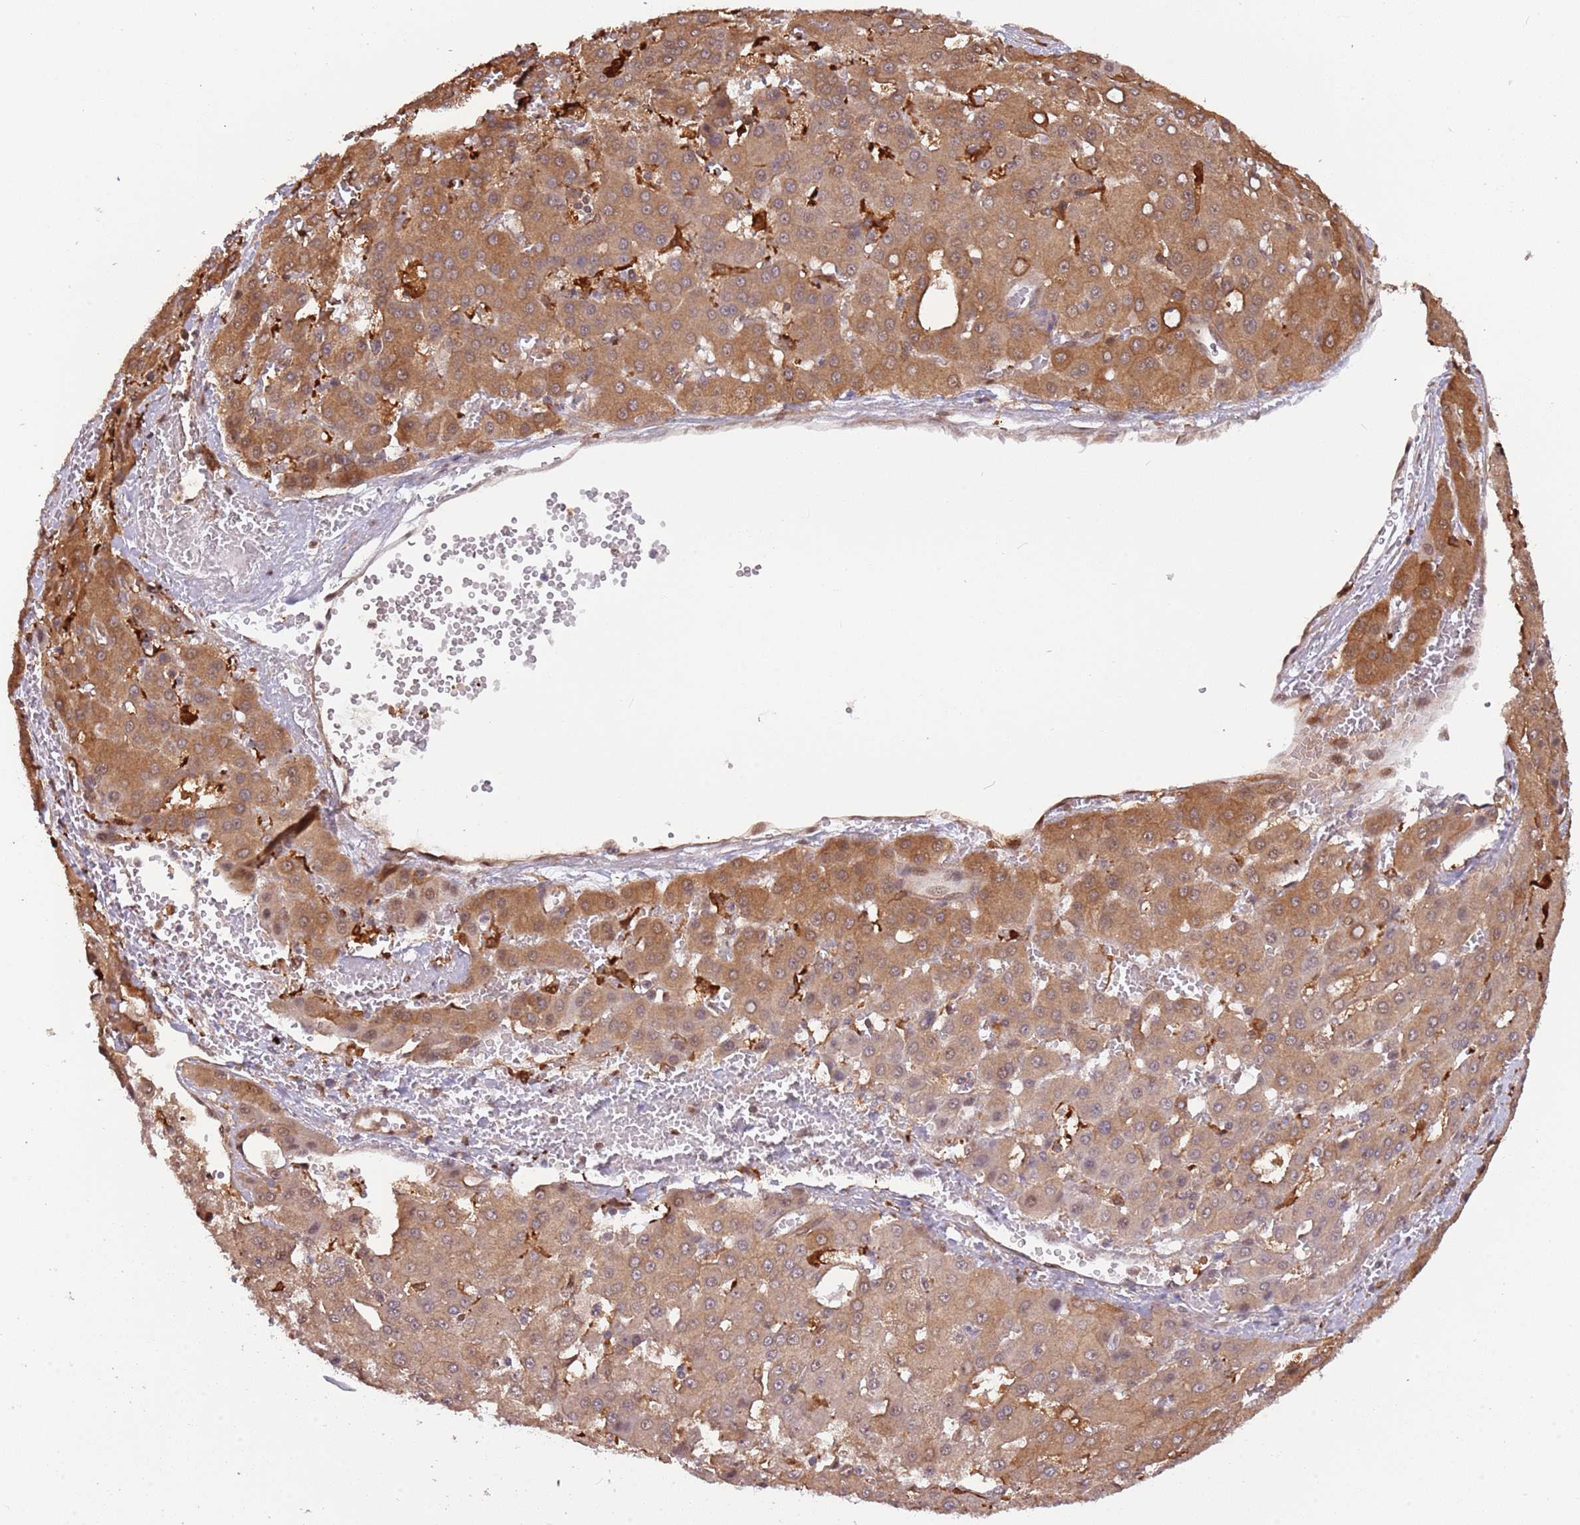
{"staining": {"intensity": "moderate", "quantity": ">75%", "location": "cytoplasmic/membranous"}, "tissue": "liver cancer", "cell_type": "Tumor cells", "image_type": "cancer", "snomed": [{"axis": "morphology", "description": "Carcinoma, Hepatocellular, NOS"}, {"axis": "topography", "description": "Liver"}], "caption": "There is medium levels of moderate cytoplasmic/membranous staining in tumor cells of liver hepatocellular carcinoma, as demonstrated by immunohistochemical staining (brown color).", "gene": "PLSCR5", "patient": {"sex": "male", "age": 47}}